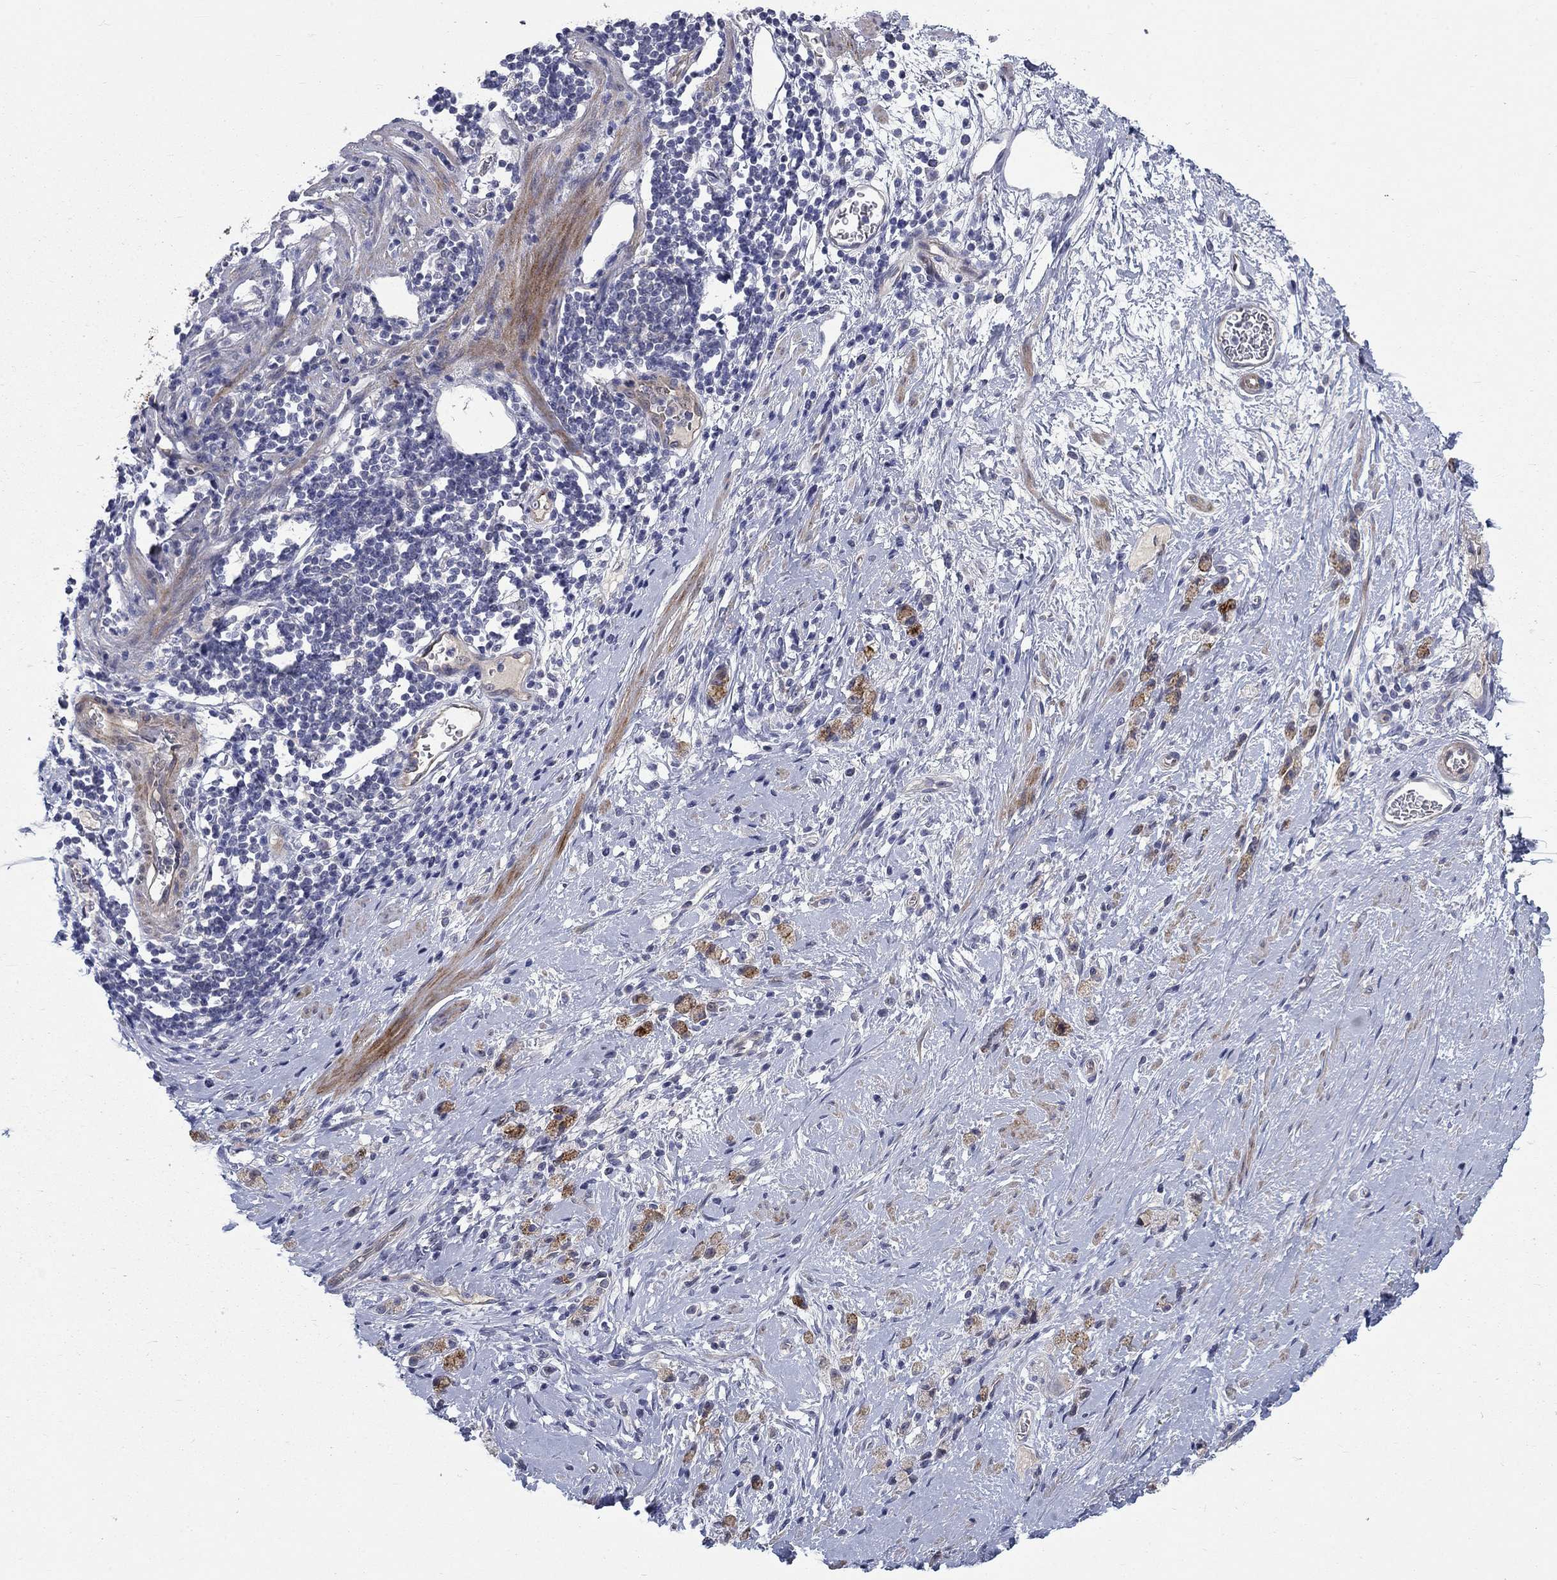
{"staining": {"intensity": "strong", "quantity": "25%-75%", "location": "cytoplasmic/membranous"}, "tissue": "stomach cancer", "cell_type": "Tumor cells", "image_type": "cancer", "snomed": [{"axis": "morphology", "description": "Adenocarcinoma, NOS"}, {"axis": "topography", "description": "Stomach"}], "caption": "The histopathology image displays a brown stain indicating the presence of a protein in the cytoplasmic/membranous of tumor cells in adenocarcinoma (stomach).", "gene": "SLC1A1", "patient": {"sex": "male", "age": 58}}